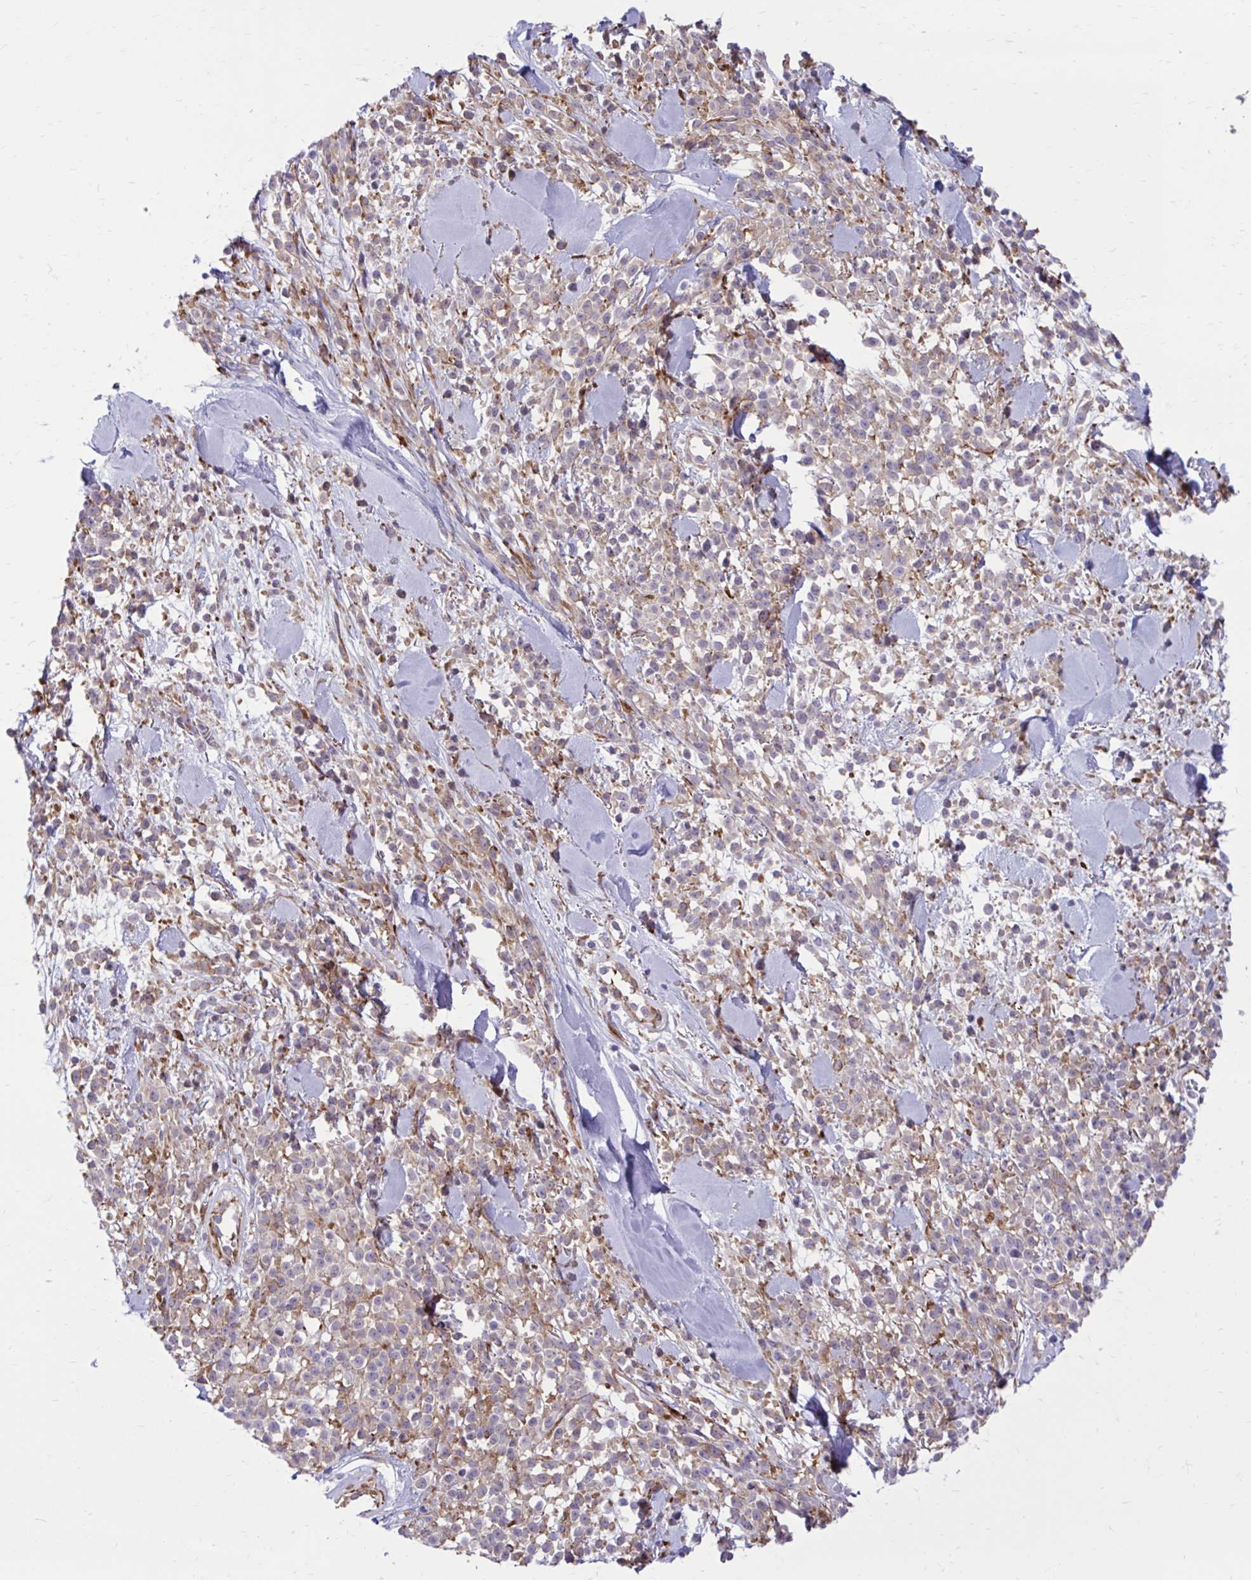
{"staining": {"intensity": "weak", "quantity": "<25%", "location": "cytoplasmic/membranous"}, "tissue": "melanoma", "cell_type": "Tumor cells", "image_type": "cancer", "snomed": [{"axis": "morphology", "description": "Malignant melanoma, NOS"}, {"axis": "topography", "description": "Skin"}, {"axis": "topography", "description": "Skin of trunk"}], "caption": "Immunohistochemistry (IHC) of human malignant melanoma displays no expression in tumor cells.", "gene": "BEND5", "patient": {"sex": "male", "age": 74}}